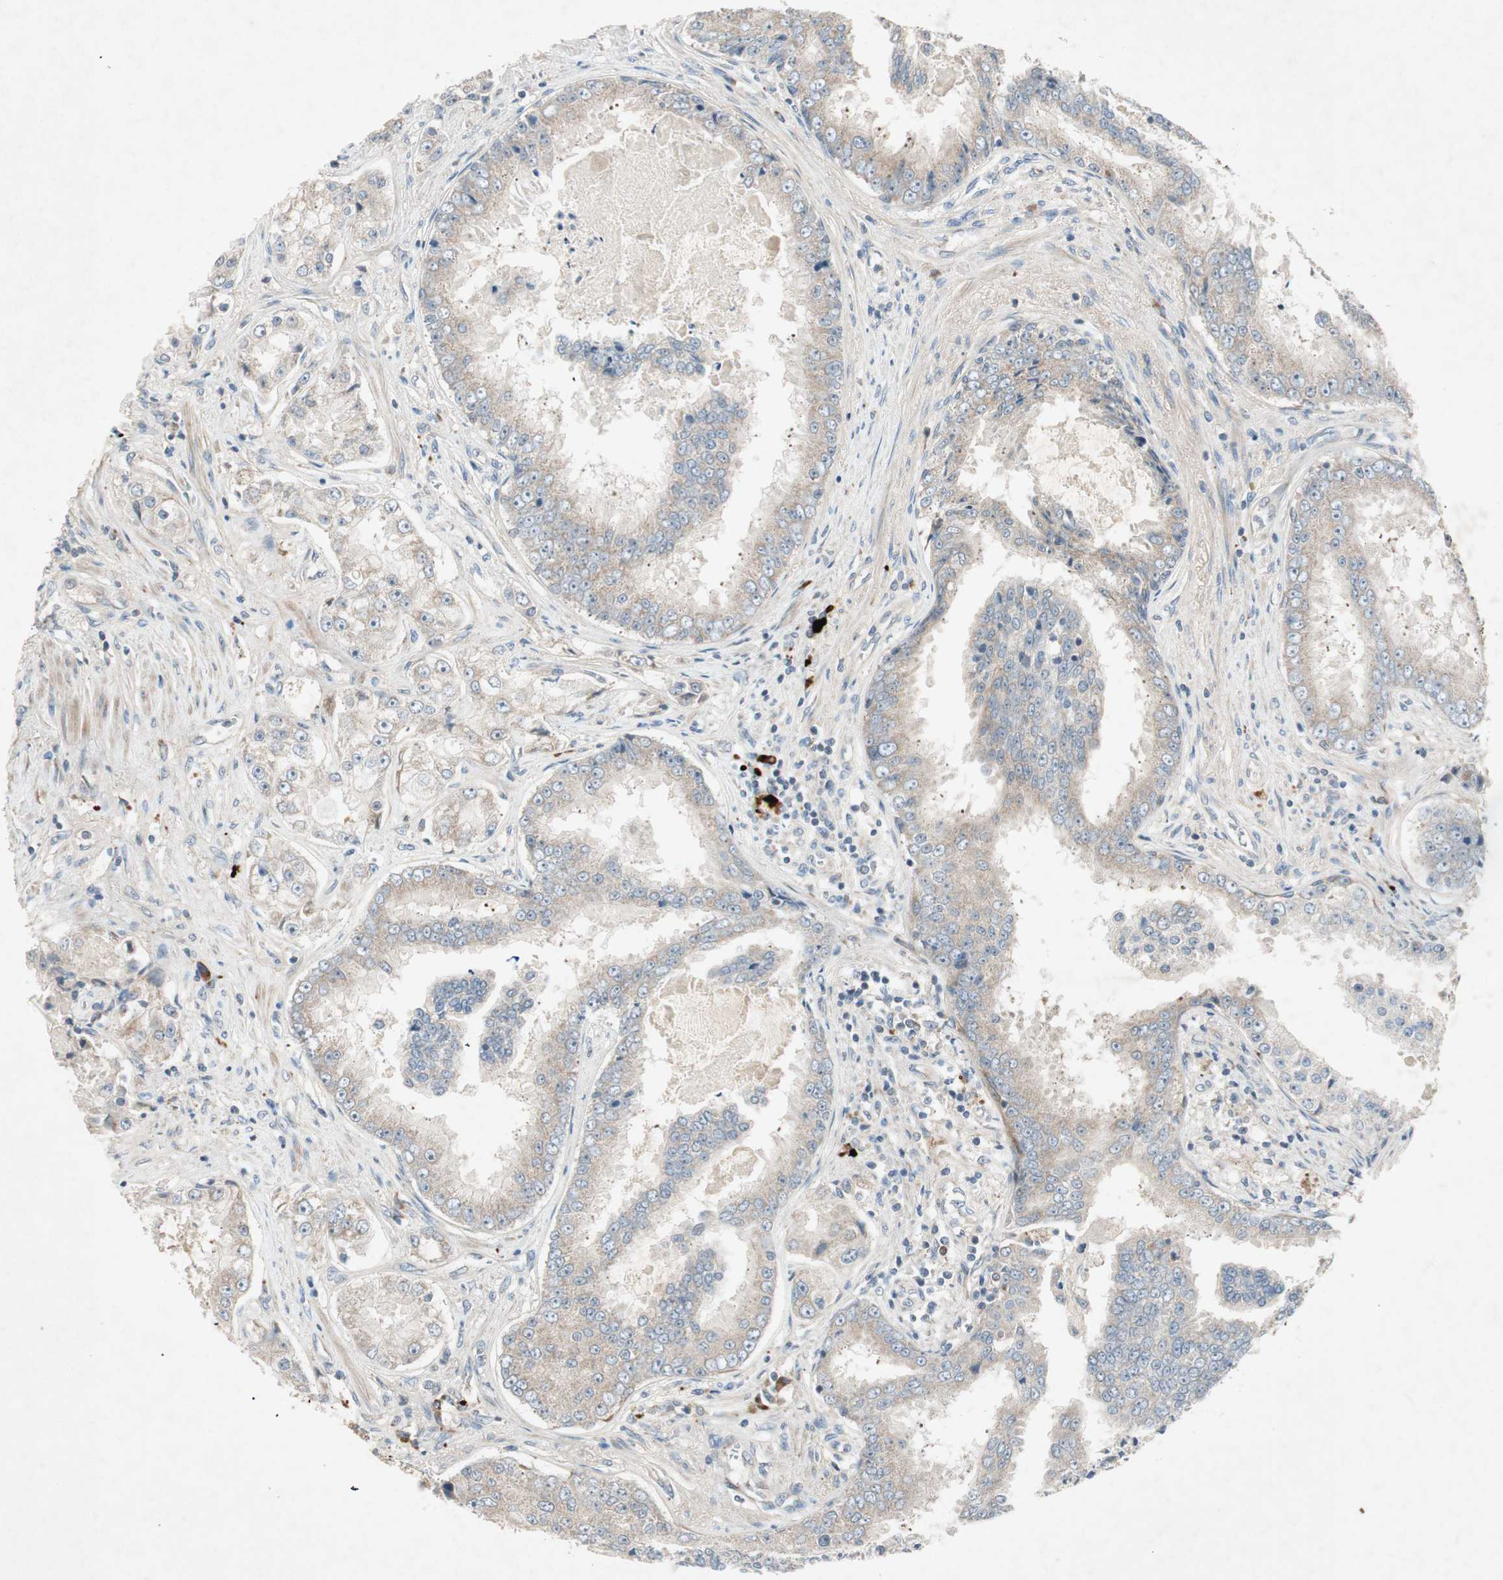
{"staining": {"intensity": "weak", "quantity": ">75%", "location": "cytoplasmic/membranous"}, "tissue": "prostate cancer", "cell_type": "Tumor cells", "image_type": "cancer", "snomed": [{"axis": "morphology", "description": "Adenocarcinoma, High grade"}, {"axis": "topography", "description": "Prostate"}], "caption": "Immunohistochemistry staining of prostate cancer (high-grade adenocarcinoma), which displays low levels of weak cytoplasmic/membranous expression in approximately >75% of tumor cells indicating weak cytoplasmic/membranous protein staining. The staining was performed using DAB (brown) for protein detection and nuclei were counterstained in hematoxylin (blue).", "gene": "APOO", "patient": {"sex": "male", "age": 73}}